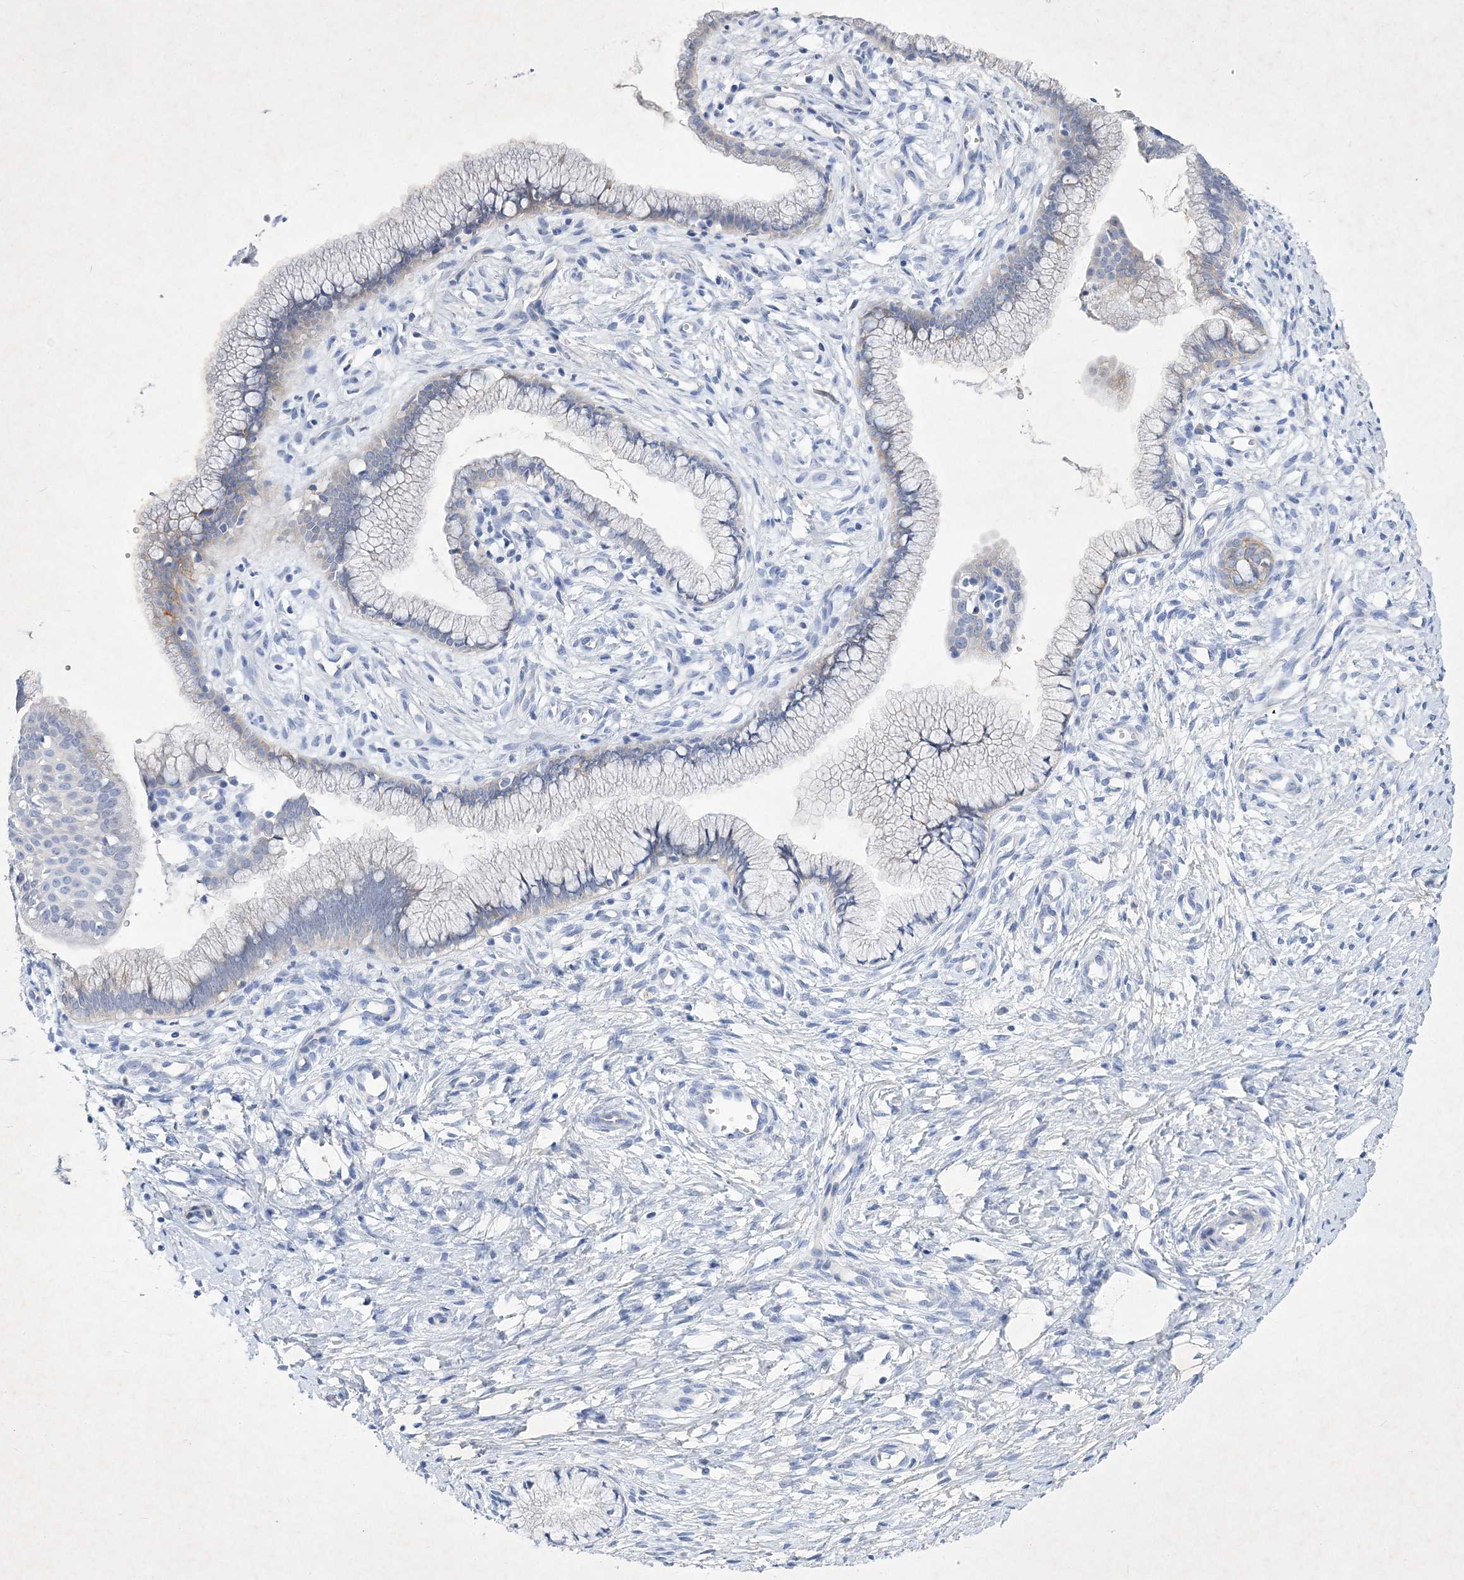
{"staining": {"intensity": "negative", "quantity": "none", "location": "none"}, "tissue": "cervix", "cell_type": "Glandular cells", "image_type": "normal", "snomed": [{"axis": "morphology", "description": "Normal tissue, NOS"}, {"axis": "topography", "description": "Cervix"}], "caption": "Photomicrograph shows no significant protein positivity in glandular cells of normal cervix.", "gene": "GPN1", "patient": {"sex": "female", "age": 36}}